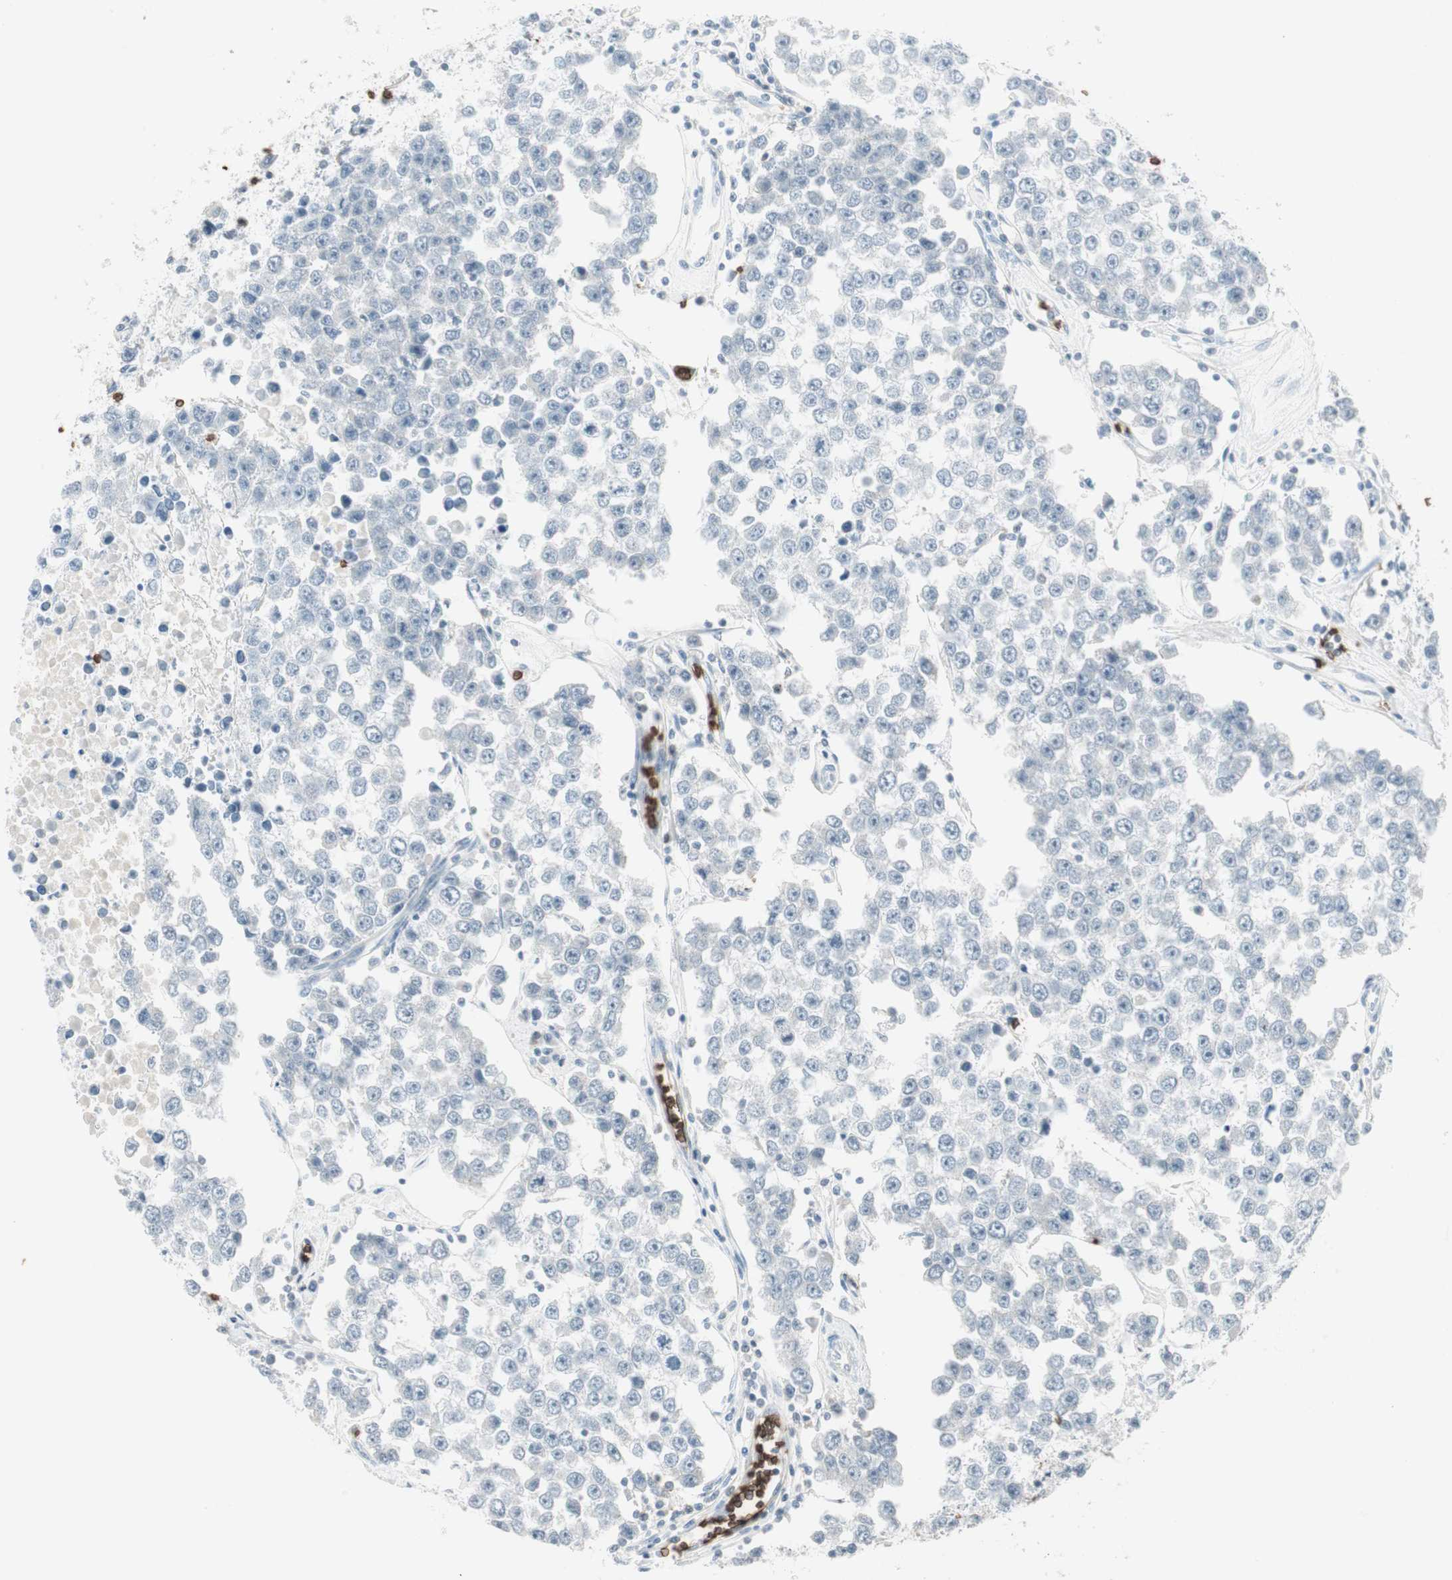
{"staining": {"intensity": "negative", "quantity": "none", "location": "none"}, "tissue": "testis cancer", "cell_type": "Tumor cells", "image_type": "cancer", "snomed": [{"axis": "morphology", "description": "Seminoma, NOS"}, {"axis": "morphology", "description": "Carcinoma, Embryonal, NOS"}, {"axis": "topography", "description": "Testis"}], "caption": "This is an immunohistochemistry micrograph of testis cancer. There is no positivity in tumor cells.", "gene": "MAP4K1", "patient": {"sex": "male", "age": 52}}